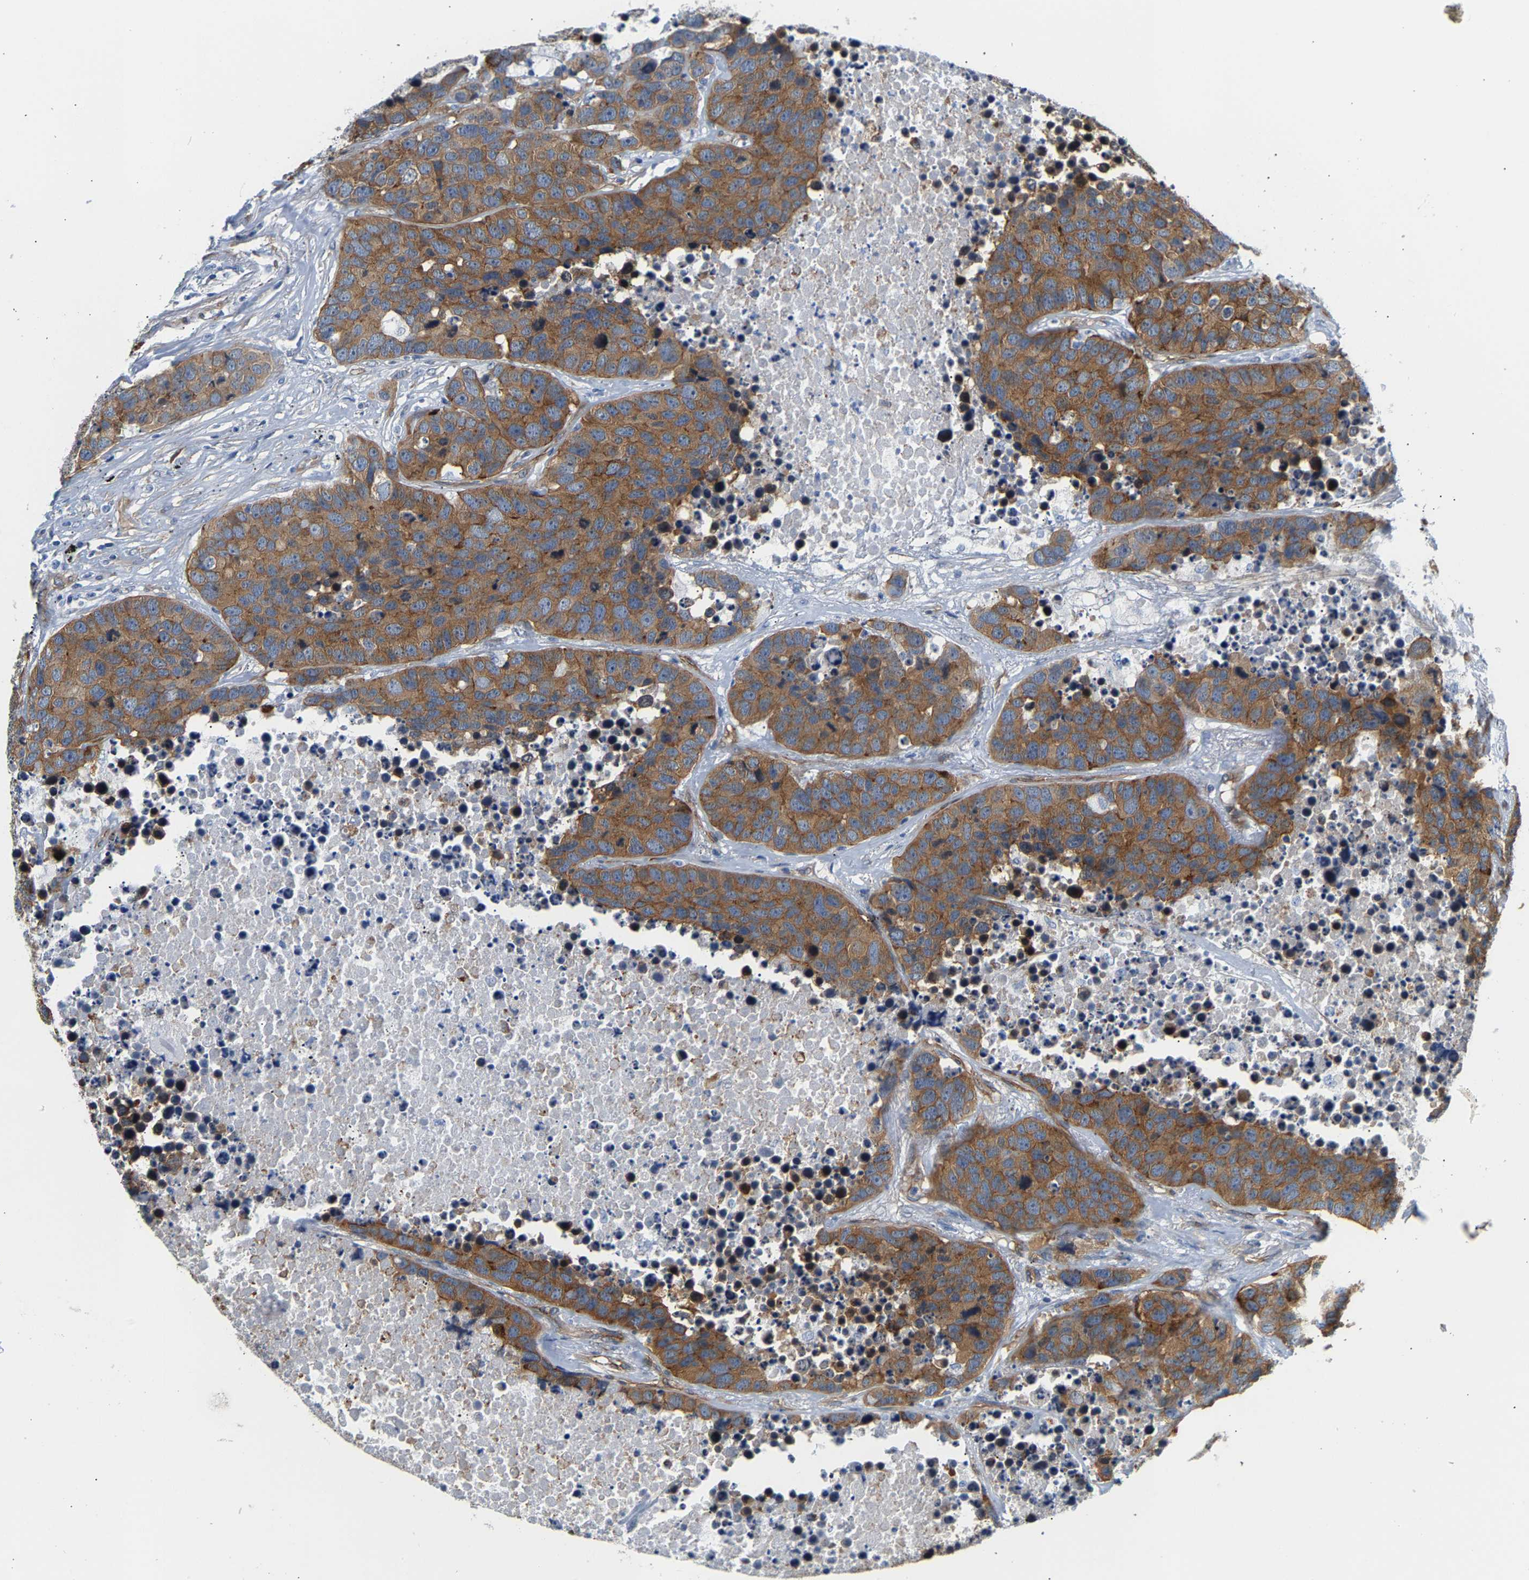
{"staining": {"intensity": "moderate", "quantity": ">75%", "location": "cytoplasmic/membranous"}, "tissue": "carcinoid", "cell_type": "Tumor cells", "image_type": "cancer", "snomed": [{"axis": "morphology", "description": "Carcinoid, malignant, NOS"}, {"axis": "topography", "description": "Lung"}], "caption": "Malignant carcinoid stained with DAB IHC exhibits medium levels of moderate cytoplasmic/membranous positivity in about >75% of tumor cells. (IHC, brightfield microscopy, high magnification).", "gene": "PAWR", "patient": {"sex": "male", "age": 60}}